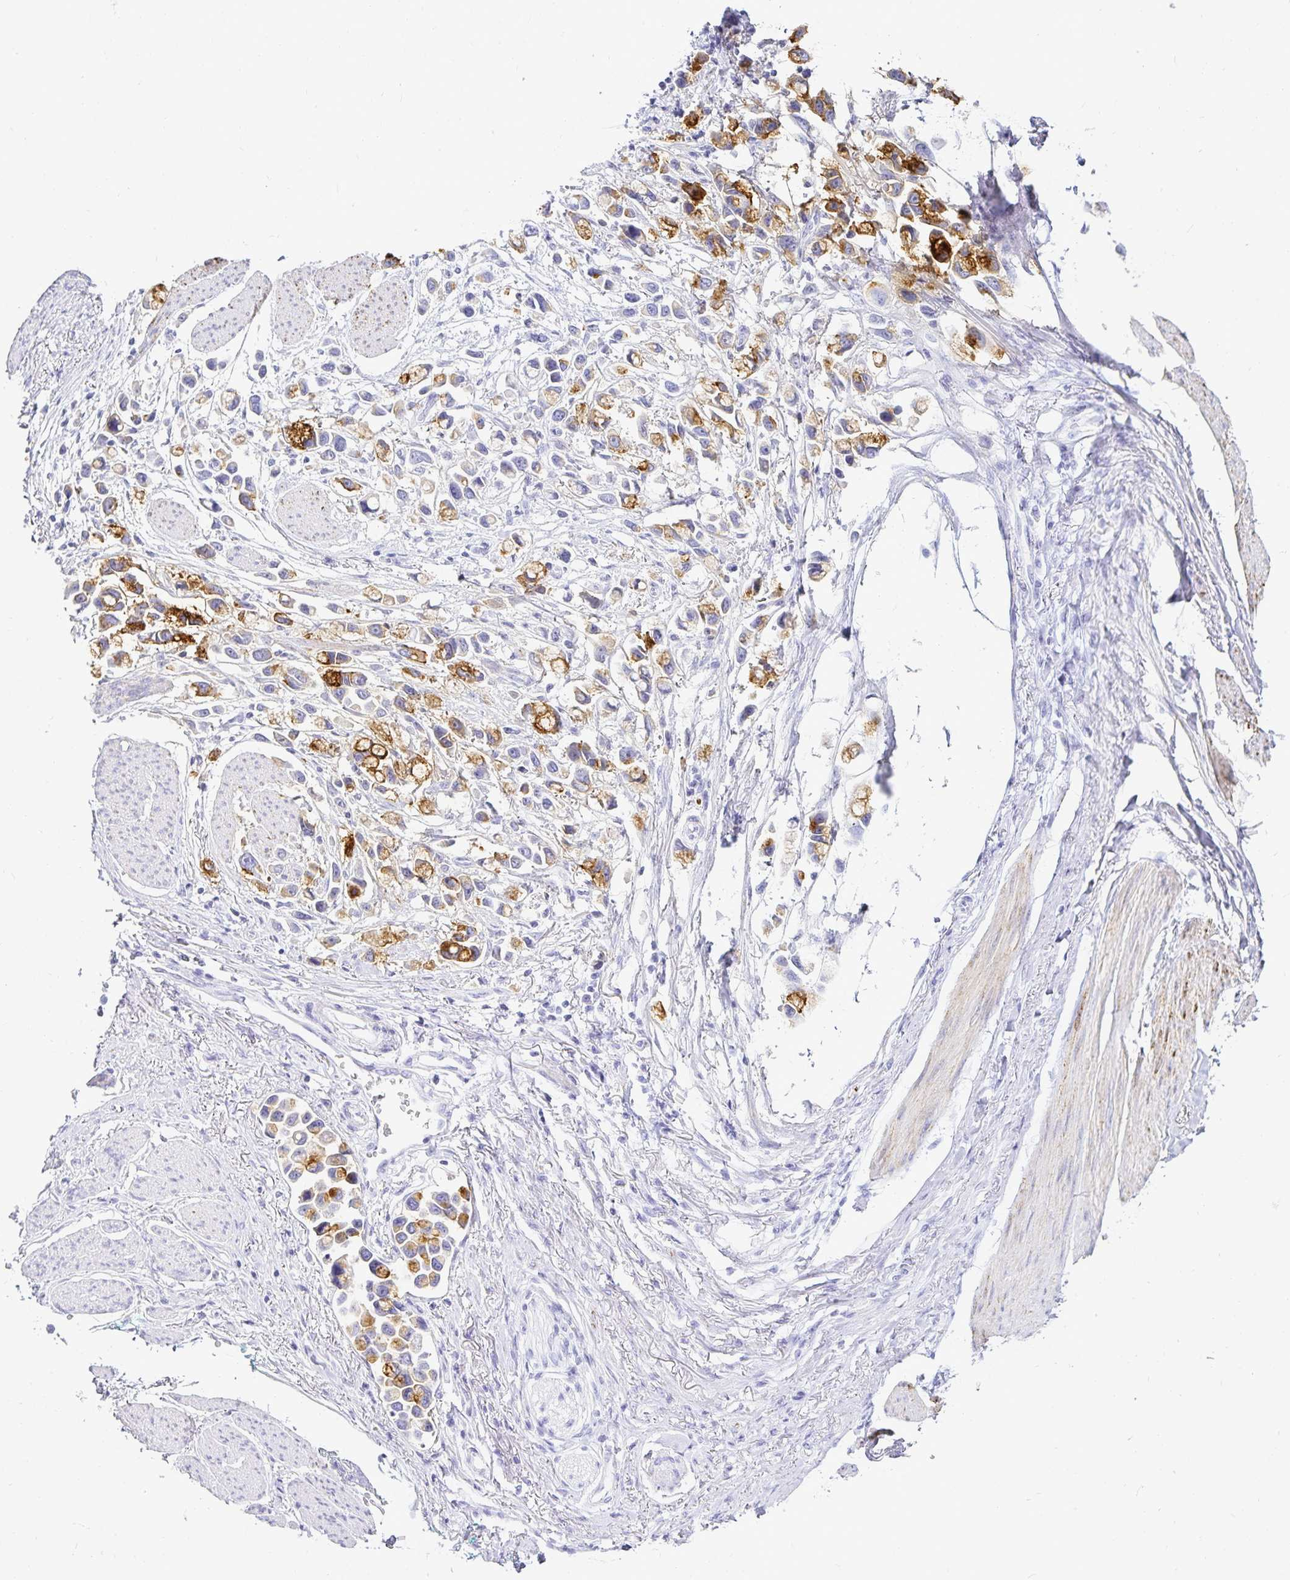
{"staining": {"intensity": "strong", "quantity": "25%-75%", "location": "cytoplasmic/membranous"}, "tissue": "stomach cancer", "cell_type": "Tumor cells", "image_type": "cancer", "snomed": [{"axis": "morphology", "description": "Adenocarcinoma, NOS"}, {"axis": "topography", "description": "Stomach"}], "caption": "IHC staining of adenocarcinoma (stomach), which reveals high levels of strong cytoplasmic/membranous staining in about 25%-75% of tumor cells indicating strong cytoplasmic/membranous protein expression. The staining was performed using DAB (3,3'-diaminobenzidine) (brown) for protein detection and nuclei were counterstained in hematoxylin (blue).", "gene": "GP2", "patient": {"sex": "female", "age": 81}}